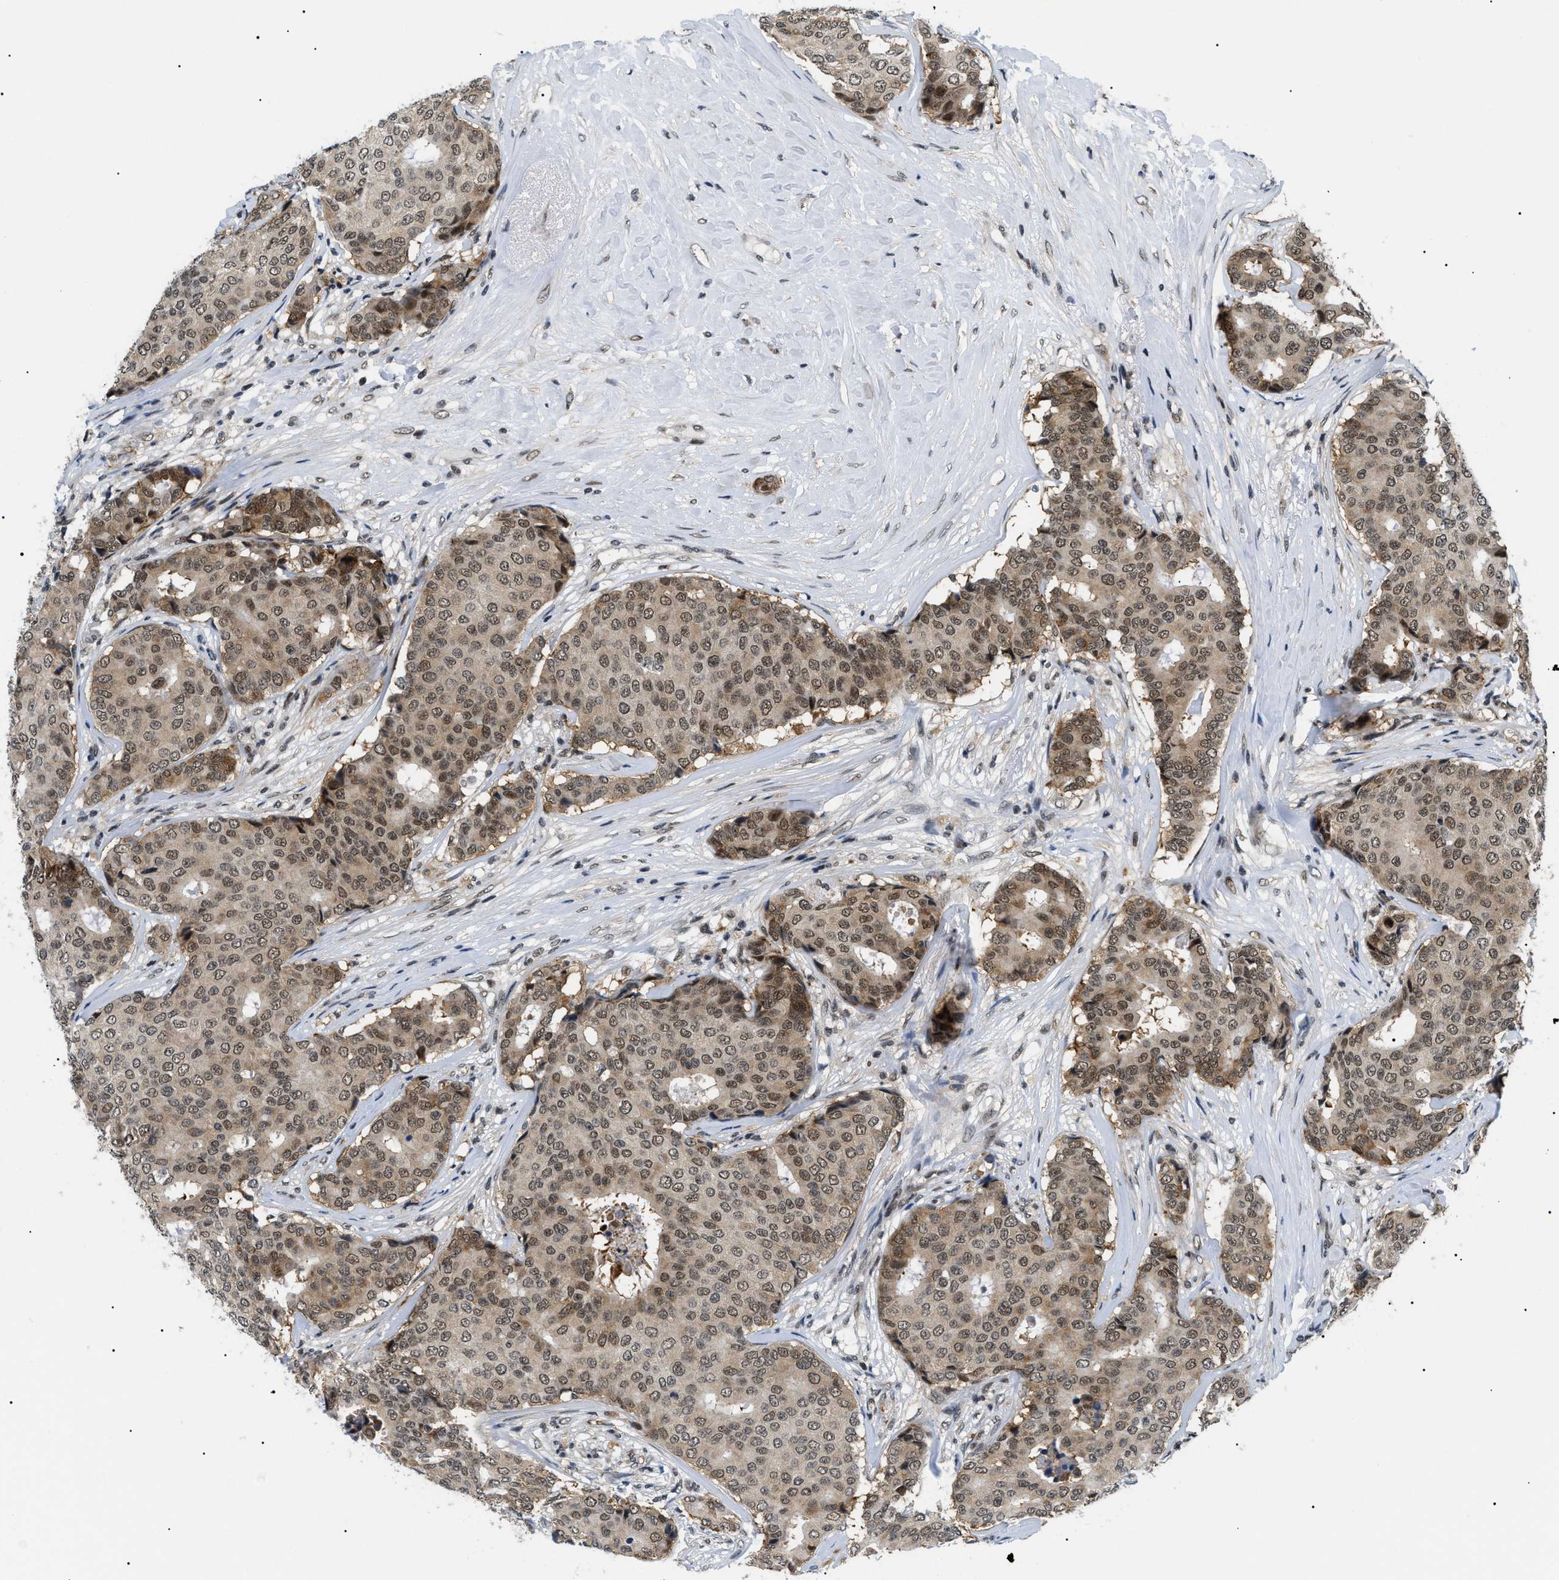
{"staining": {"intensity": "moderate", "quantity": ">75%", "location": "cytoplasmic/membranous,nuclear"}, "tissue": "breast cancer", "cell_type": "Tumor cells", "image_type": "cancer", "snomed": [{"axis": "morphology", "description": "Duct carcinoma"}, {"axis": "topography", "description": "Breast"}], "caption": "Breast cancer stained with immunohistochemistry demonstrates moderate cytoplasmic/membranous and nuclear staining in about >75% of tumor cells. (brown staining indicates protein expression, while blue staining denotes nuclei).", "gene": "RBM15", "patient": {"sex": "female", "age": 75}}